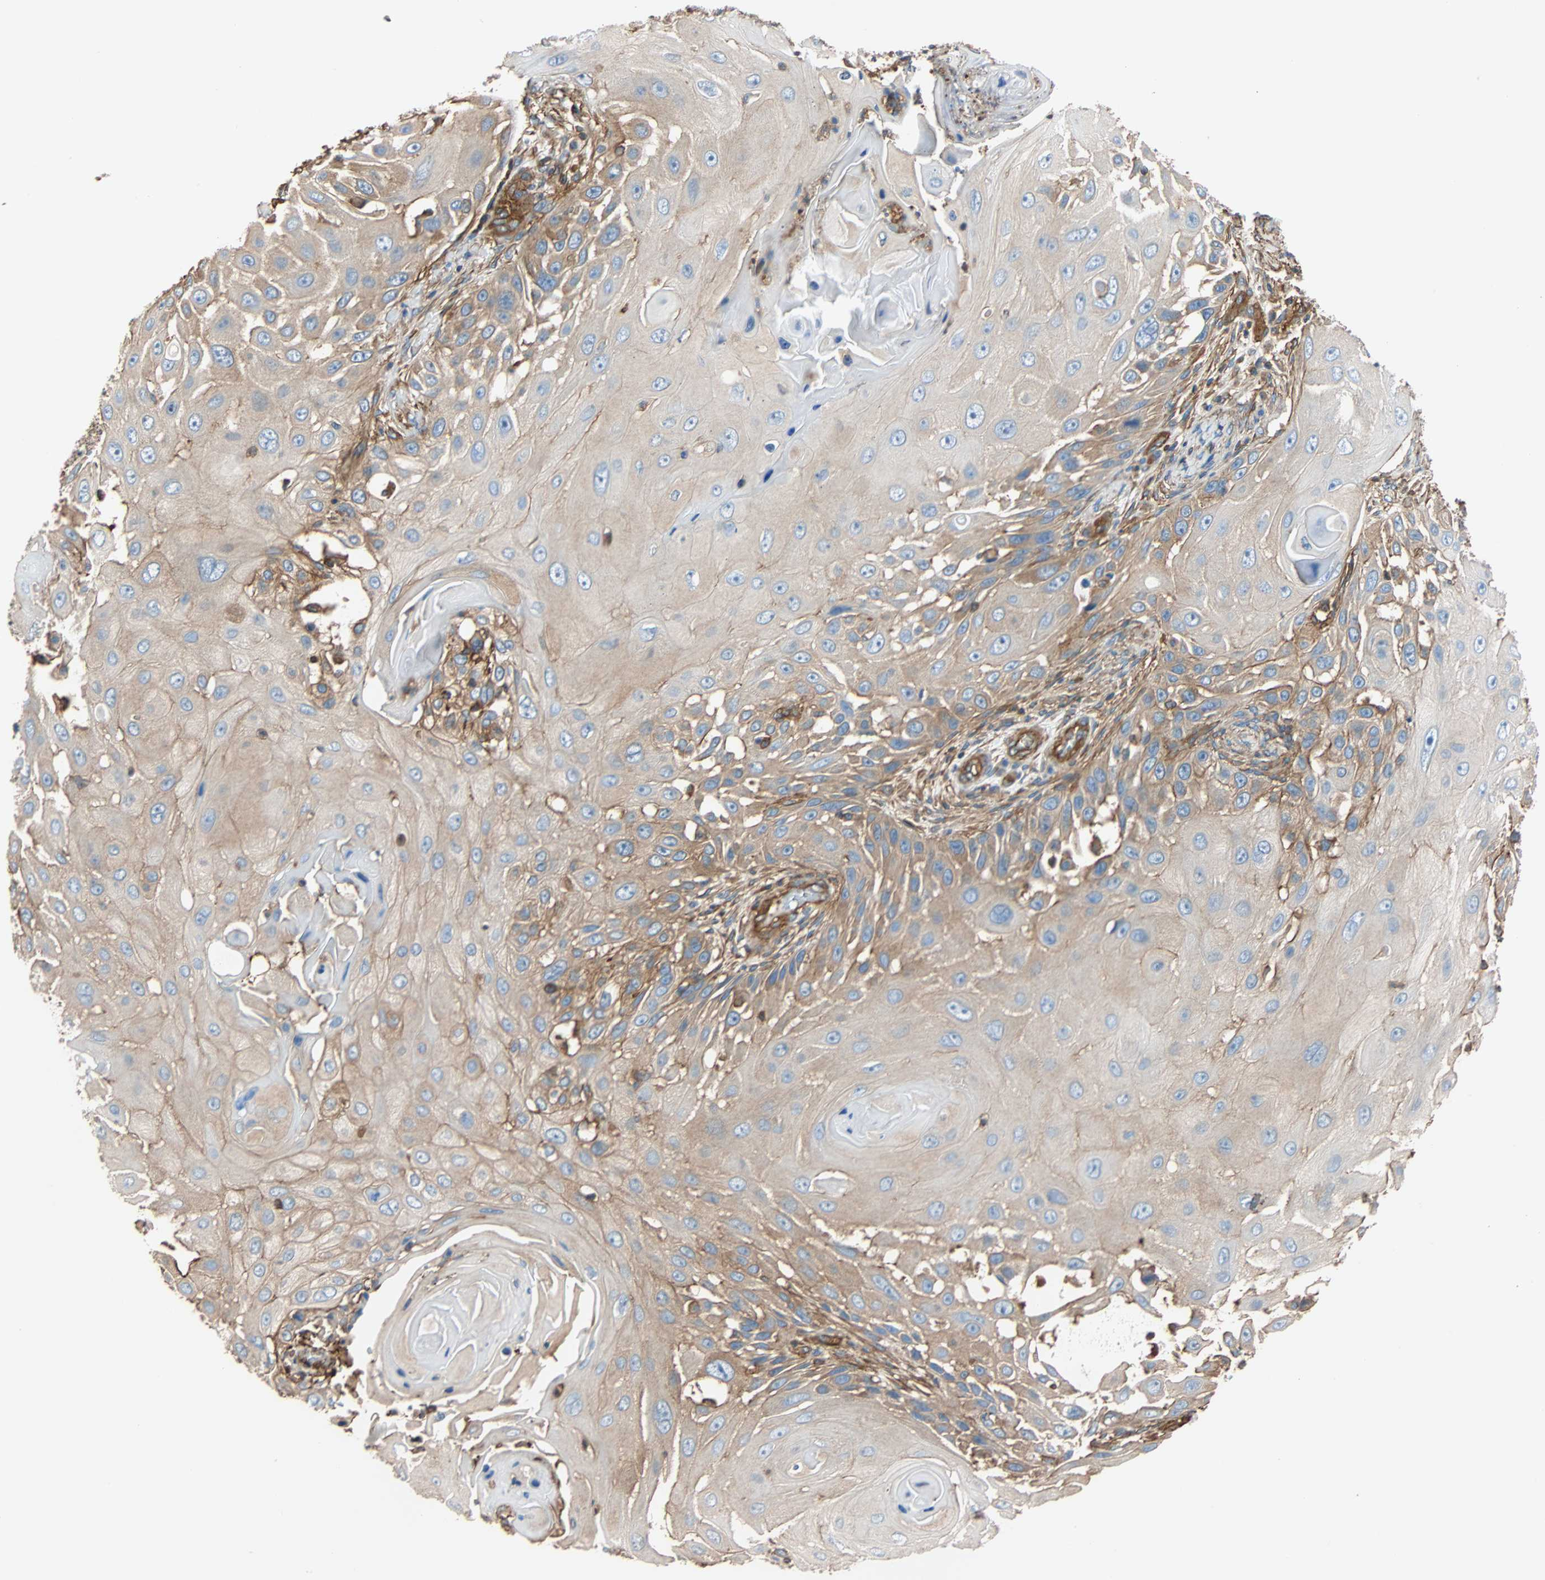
{"staining": {"intensity": "weak", "quantity": ">75%", "location": "cytoplasmic/membranous"}, "tissue": "skin cancer", "cell_type": "Tumor cells", "image_type": "cancer", "snomed": [{"axis": "morphology", "description": "Squamous cell carcinoma, NOS"}, {"axis": "topography", "description": "Skin"}], "caption": "Weak cytoplasmic/membranous expression is identified in approximately >75% of tumor cells in squamous cell carcinoma (skin).", "gene": "GALNT10", "patient": {"sex": "female", "age": 44}}